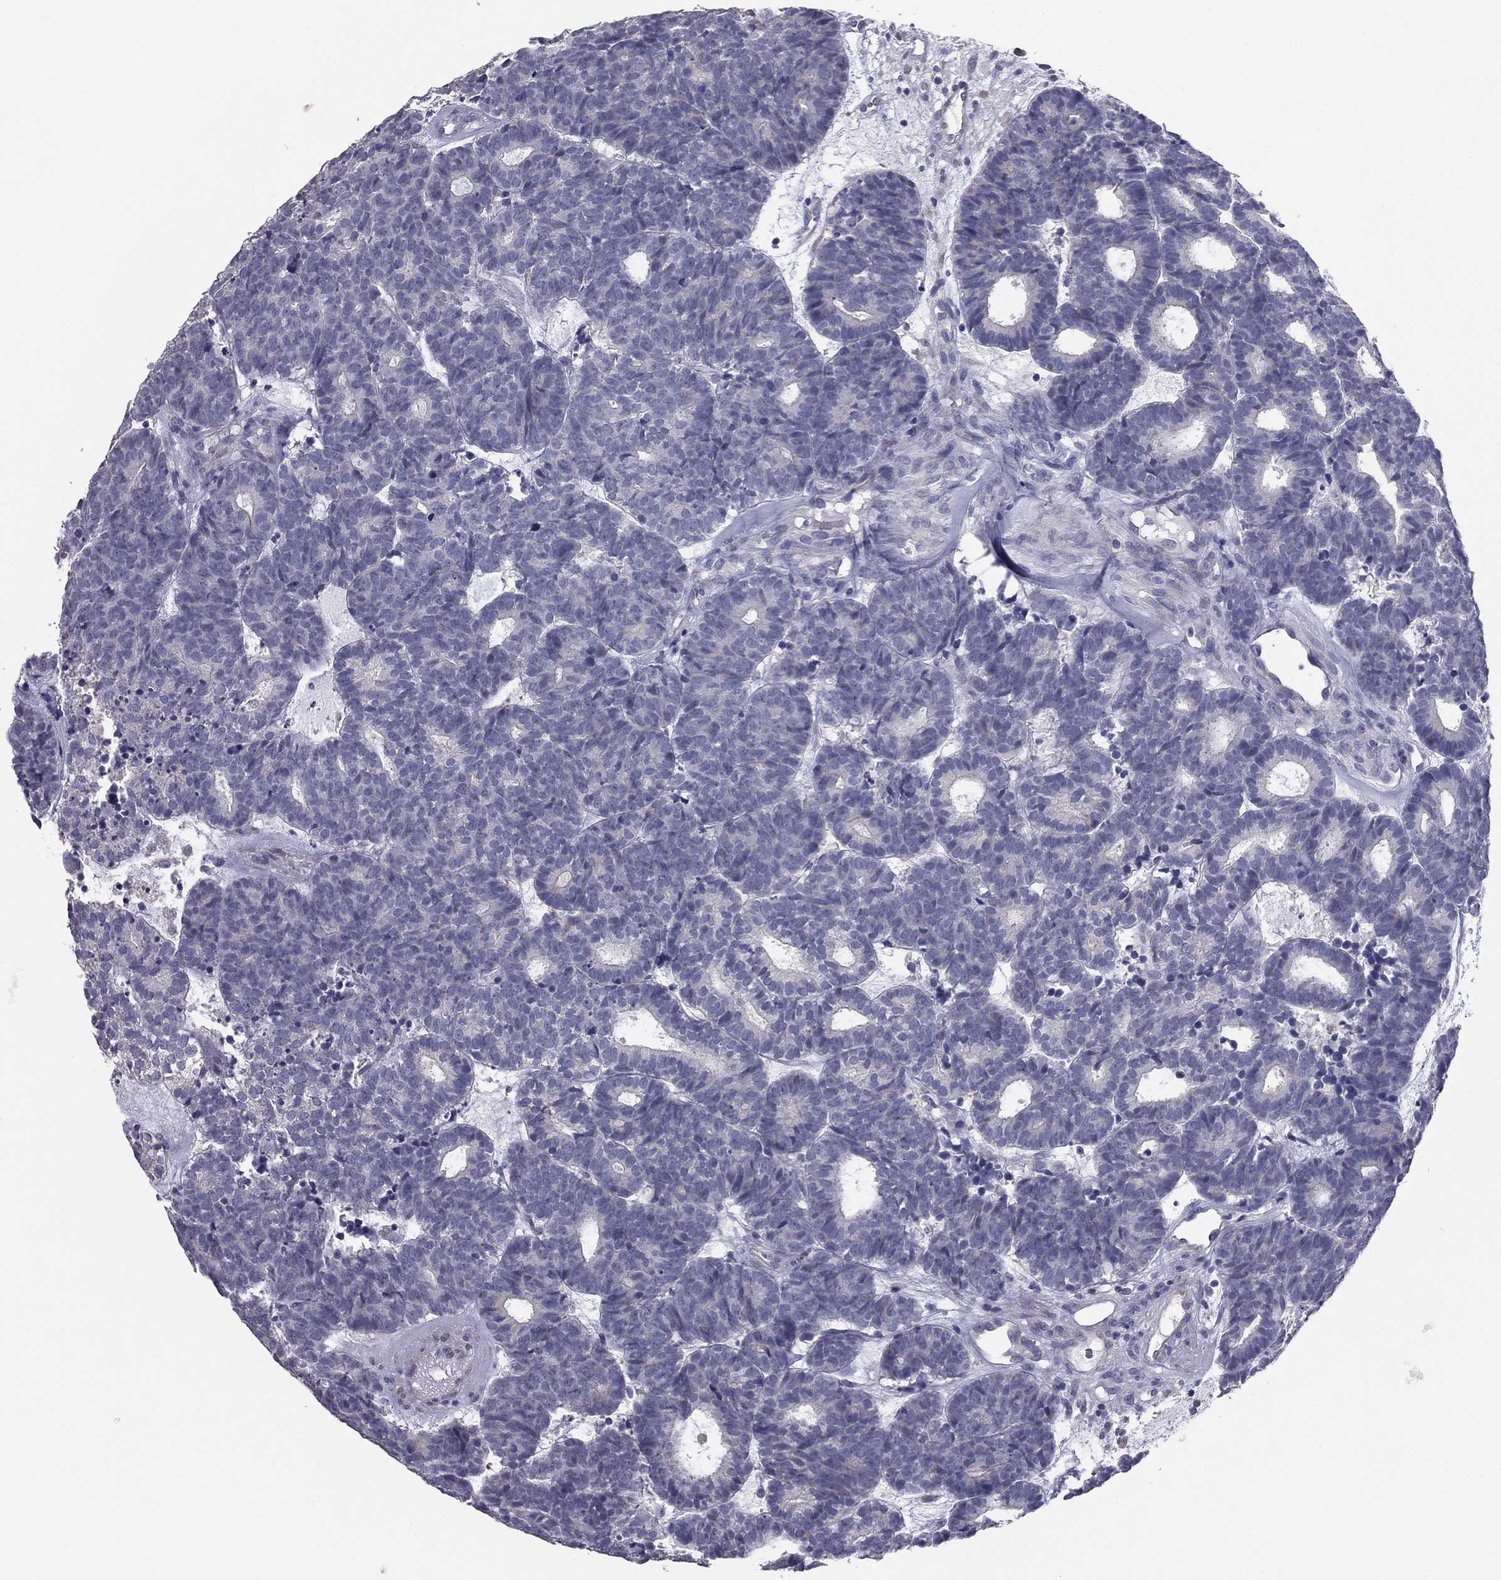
{"staining": {"intensity": "negative", "quantity": "none", "location": "none"}, "tissue": "head and neck cancer", "cell_type": "Tumor cells", "image_type": "cancer", "snomed": [{"axis": "morphology", "description": "Adenocarcinoma, NOS"}, {"axis": "topography", "description": "Head-Neck"}], "caption": "The micrograph shows no significant positivity in tumor cells of head and neck cancer.", "gene": "PRRT2", "patient": {"sex": "female", "age": 81}}